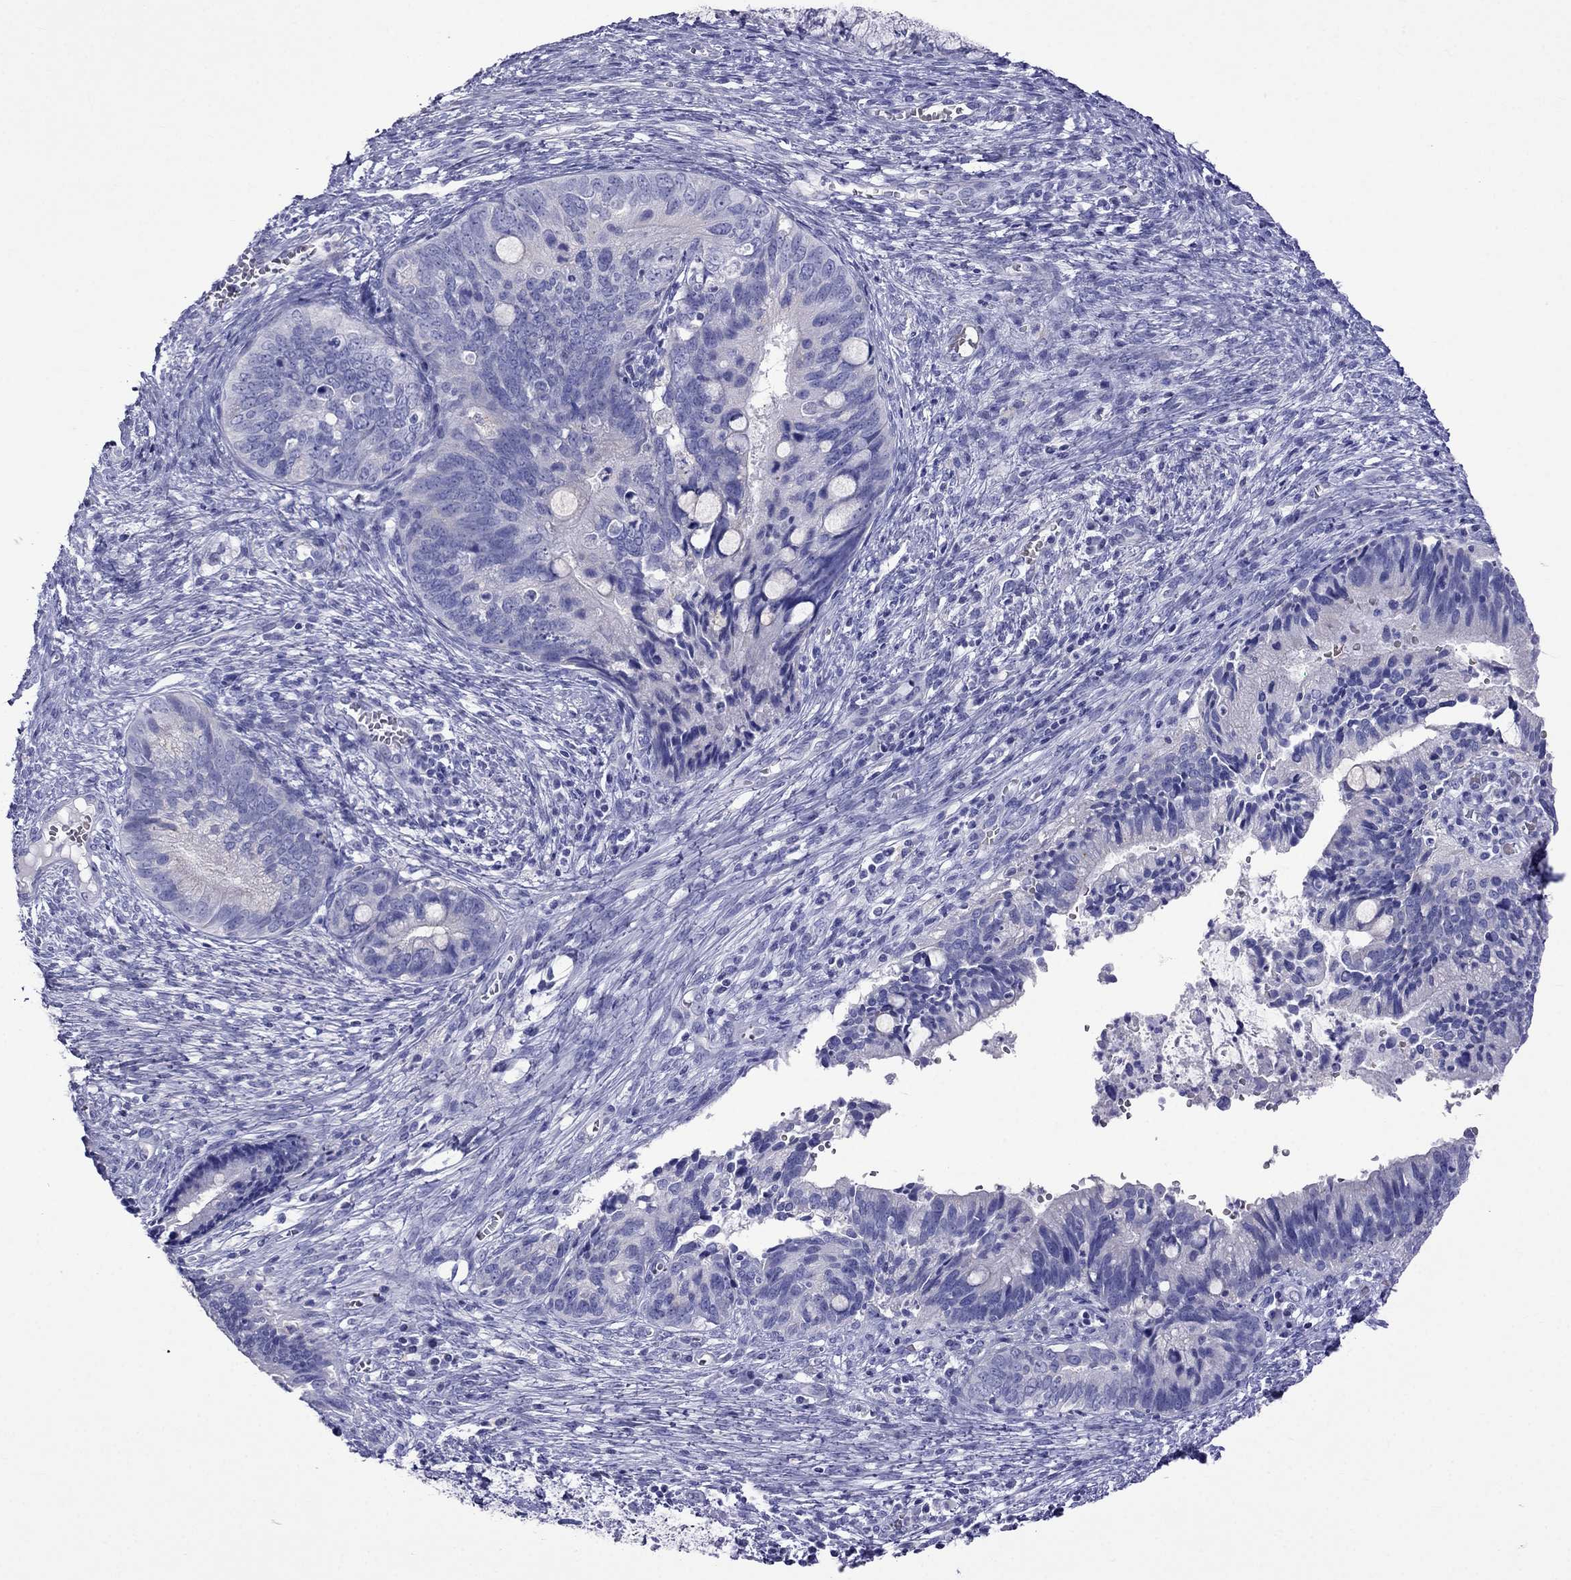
{"staining": {"intensity": "negative", "quantity": "none", "location": "none"}, "tissue": "cervical cancer", "cell_type": "Tumor cells", "image_type": "cancer", "snomed": [{"axis": "morphology", "description": "Adenocarcinoma, NOS"}, {"axis": "topography", "description": "Cervix"}], "caption": "Histopathology image shows no protein staining in tumor cells of cervical cancer (adenocarcinoma) tissue.", "gene": "TDRD1", "patient": {"sex": "female", "age": 42}}